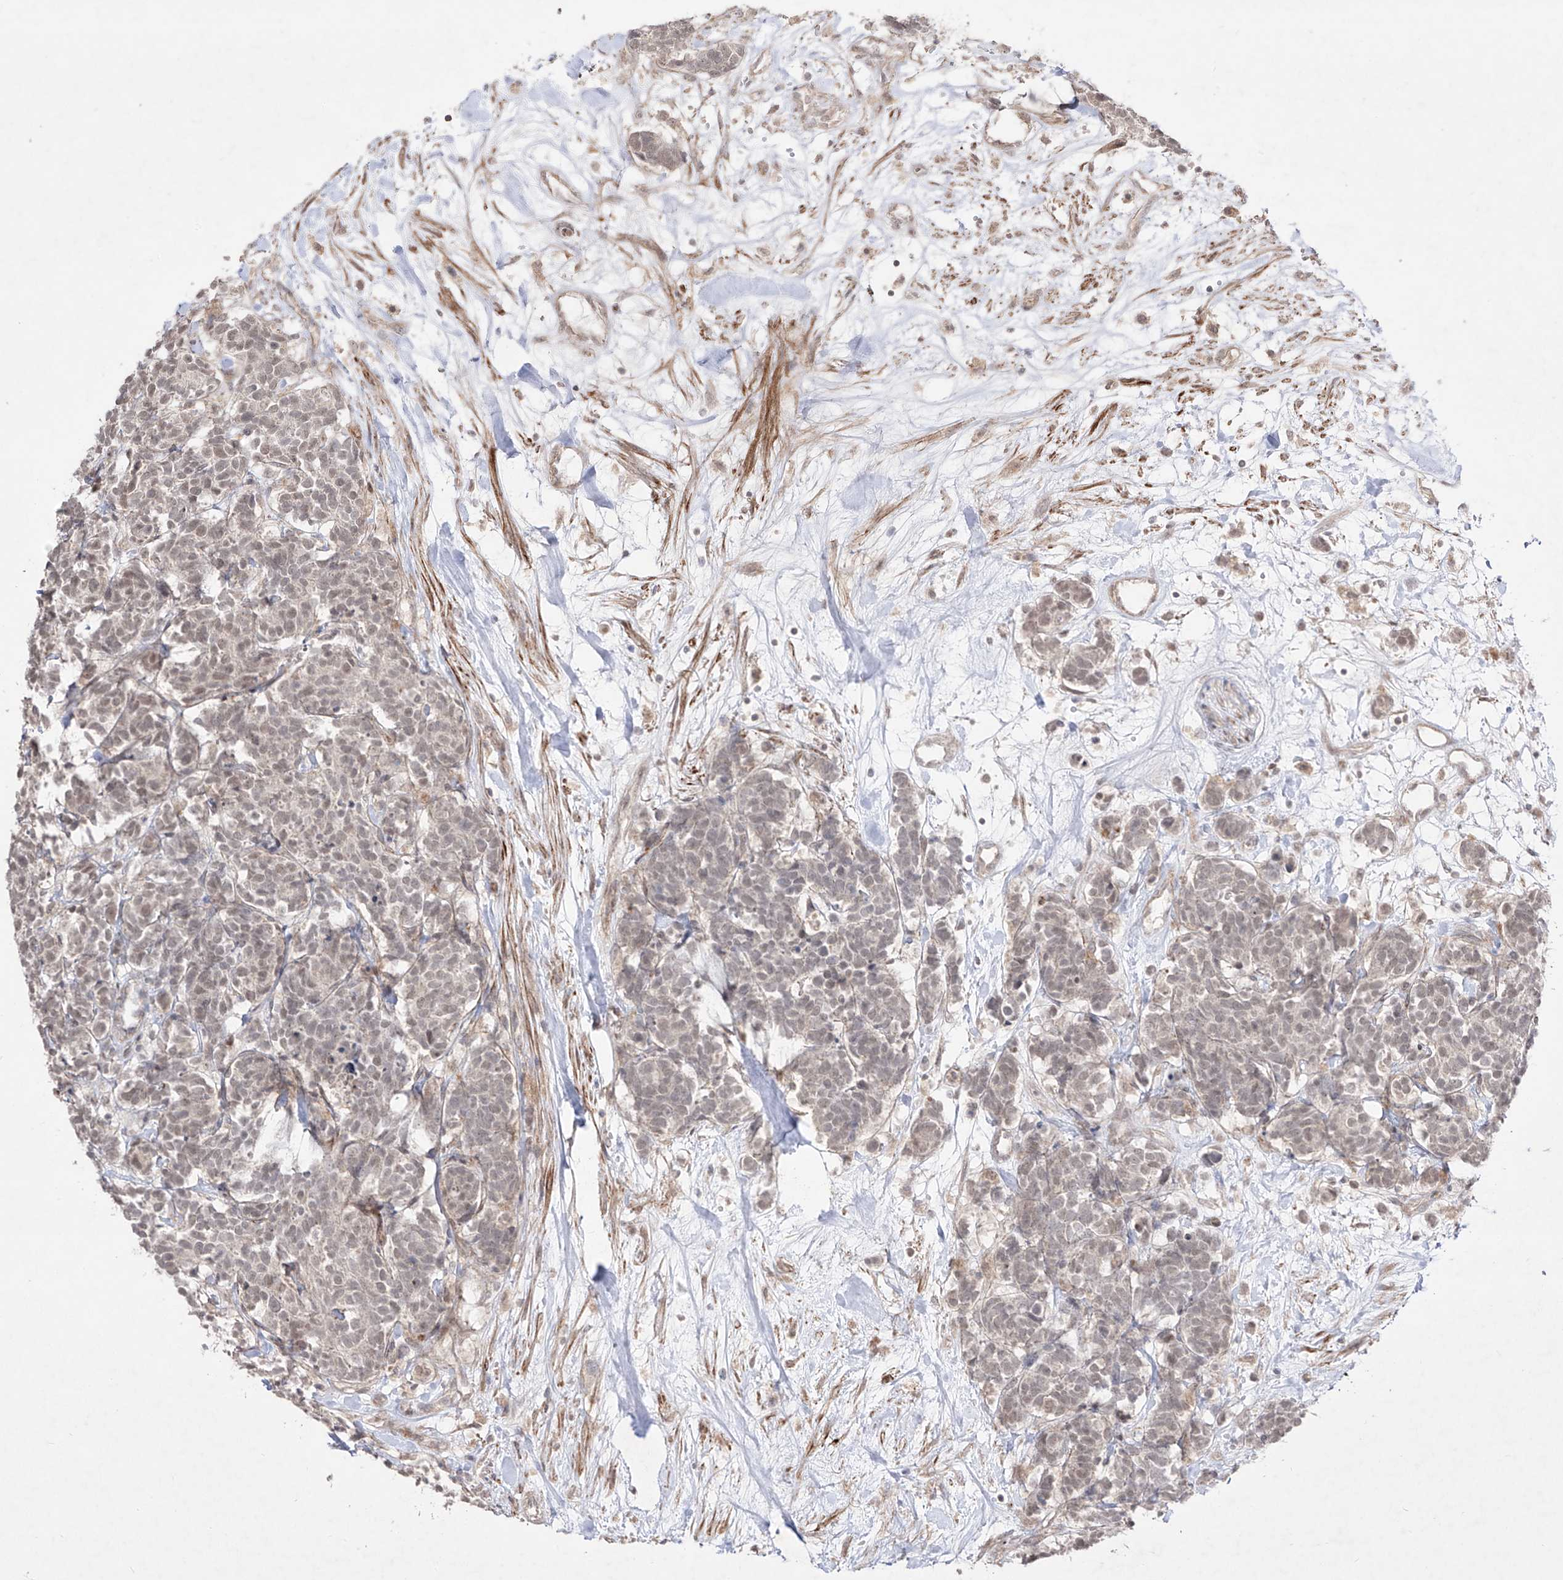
{"staining": {"intensity": "weak", "quantity": "<25%", "location": "cytoplasmic/membranous"}, "tissue": "carcinoid", "cell_type": "Tumor cells", "image_type": "cancer", "snomed": [{"axis": "morphology", "description": "Carcinoma, NOS"}, {"axis": "morphology", "description": "Carcinoid, malignant, NOS"}, {"axis": "topography", "description": "Urinary bladder"}], "caption": "A photomicrograph of human malignant carcinoid is negative for staining in tumor cells. (DAB (3,3'-diaminobenzidine) immunohistochemistry with hematoxylin counter stain).", "gene": "KDM1B", "patient": {"sex": "male", "age": 57}}